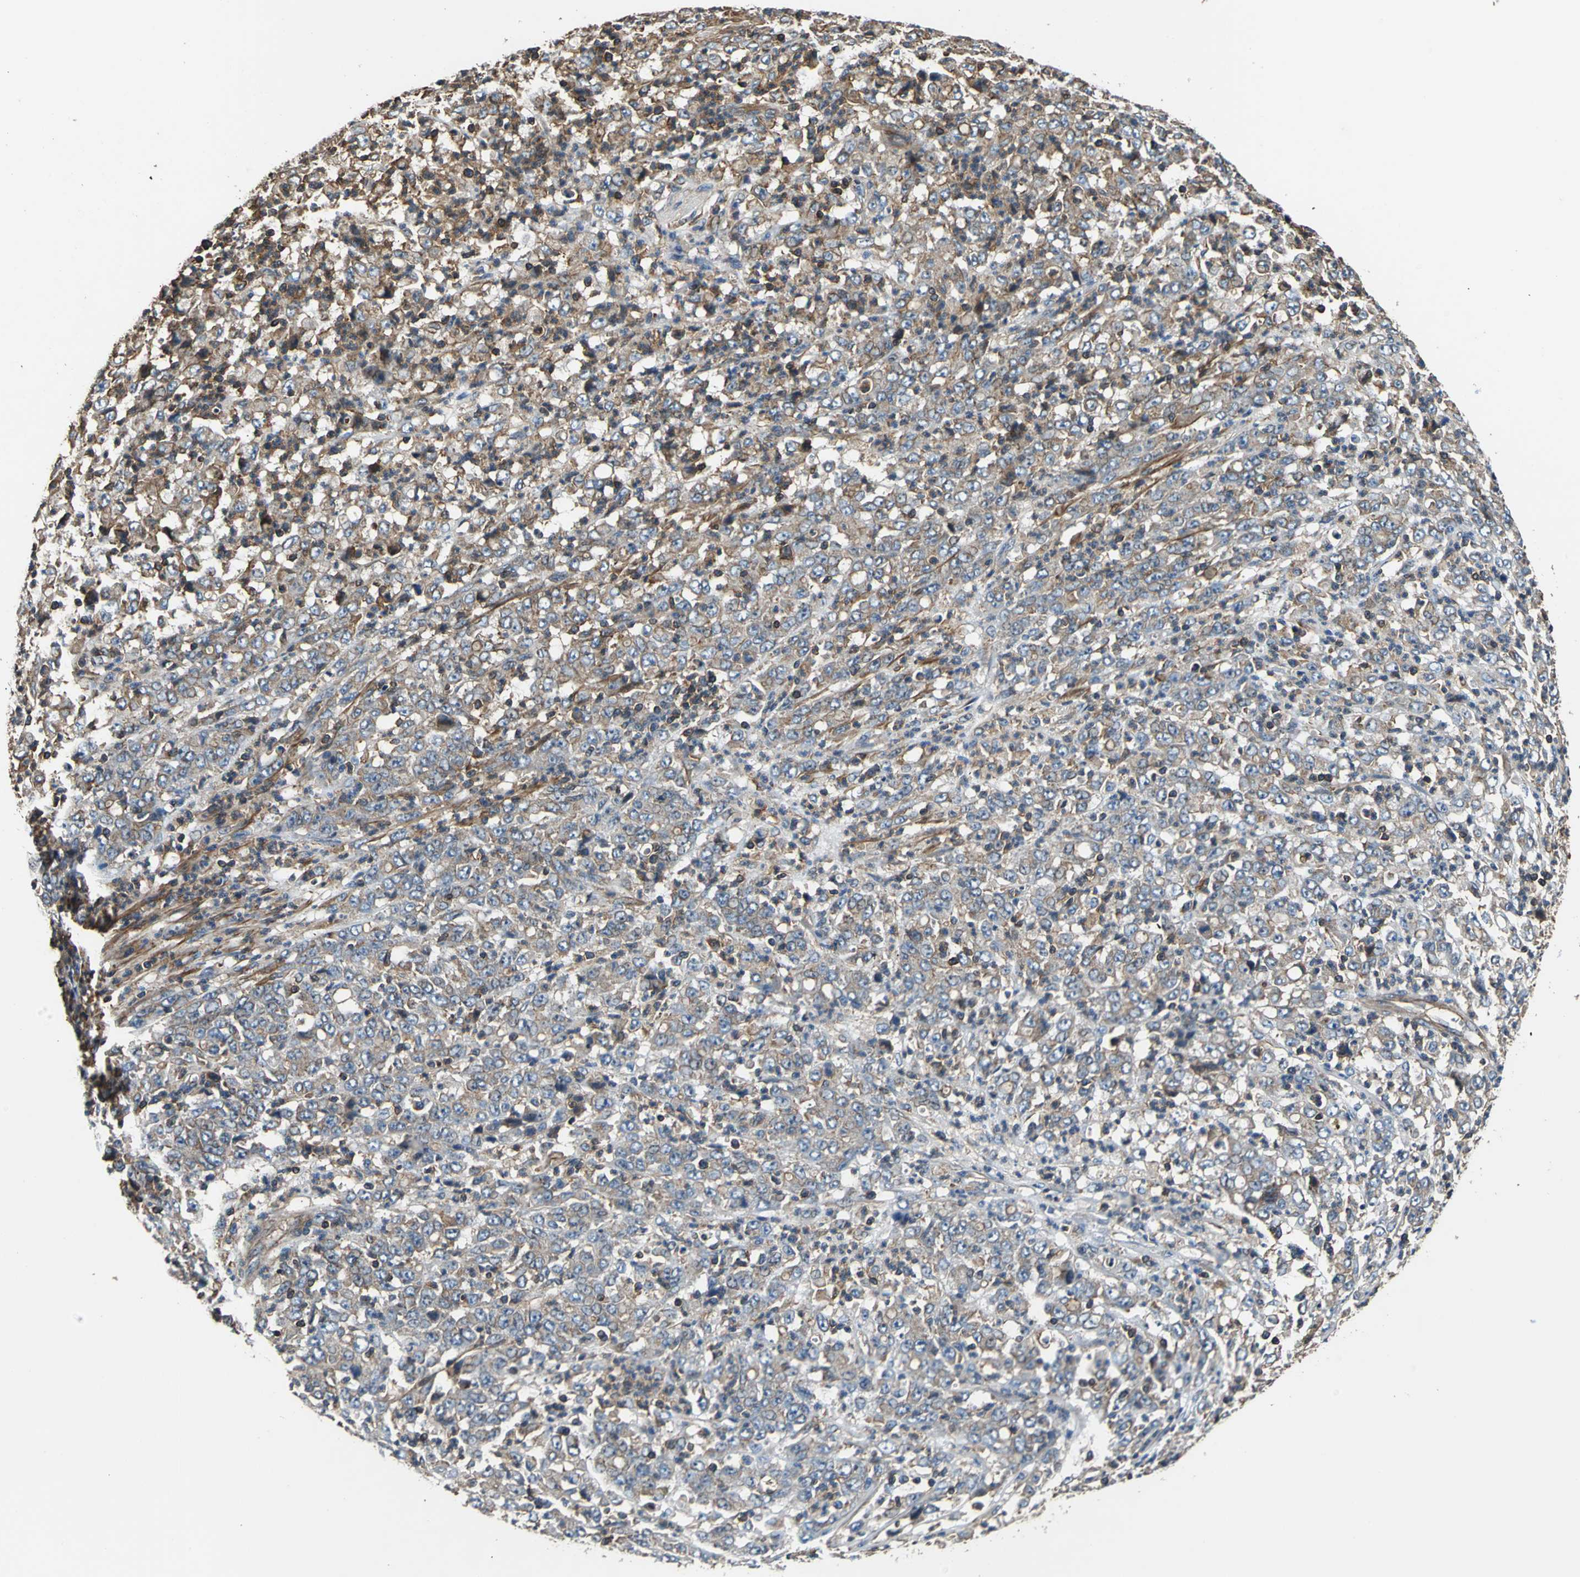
{"staining": {"intensity": "moderate", "quantity": ">75%", "location": "cytoplasmic/membranous"}, "tissue": "stomach cancer", "cell_type": "Tumor cells", "image_type": "cancer", "snomed": [{"axis": "morphology", "description": "Adenocarcinoma, NOS"}, {"axis": "topography", "description": "Stomach, lower"}], "caption": "Stomach adenocarcinoma tissue demonstrates moderate cytoplasmic/membranous positivity in about >75% of tumor cells", "gene": "PARVA", "patient": {"sex": "female", "age": 71}}